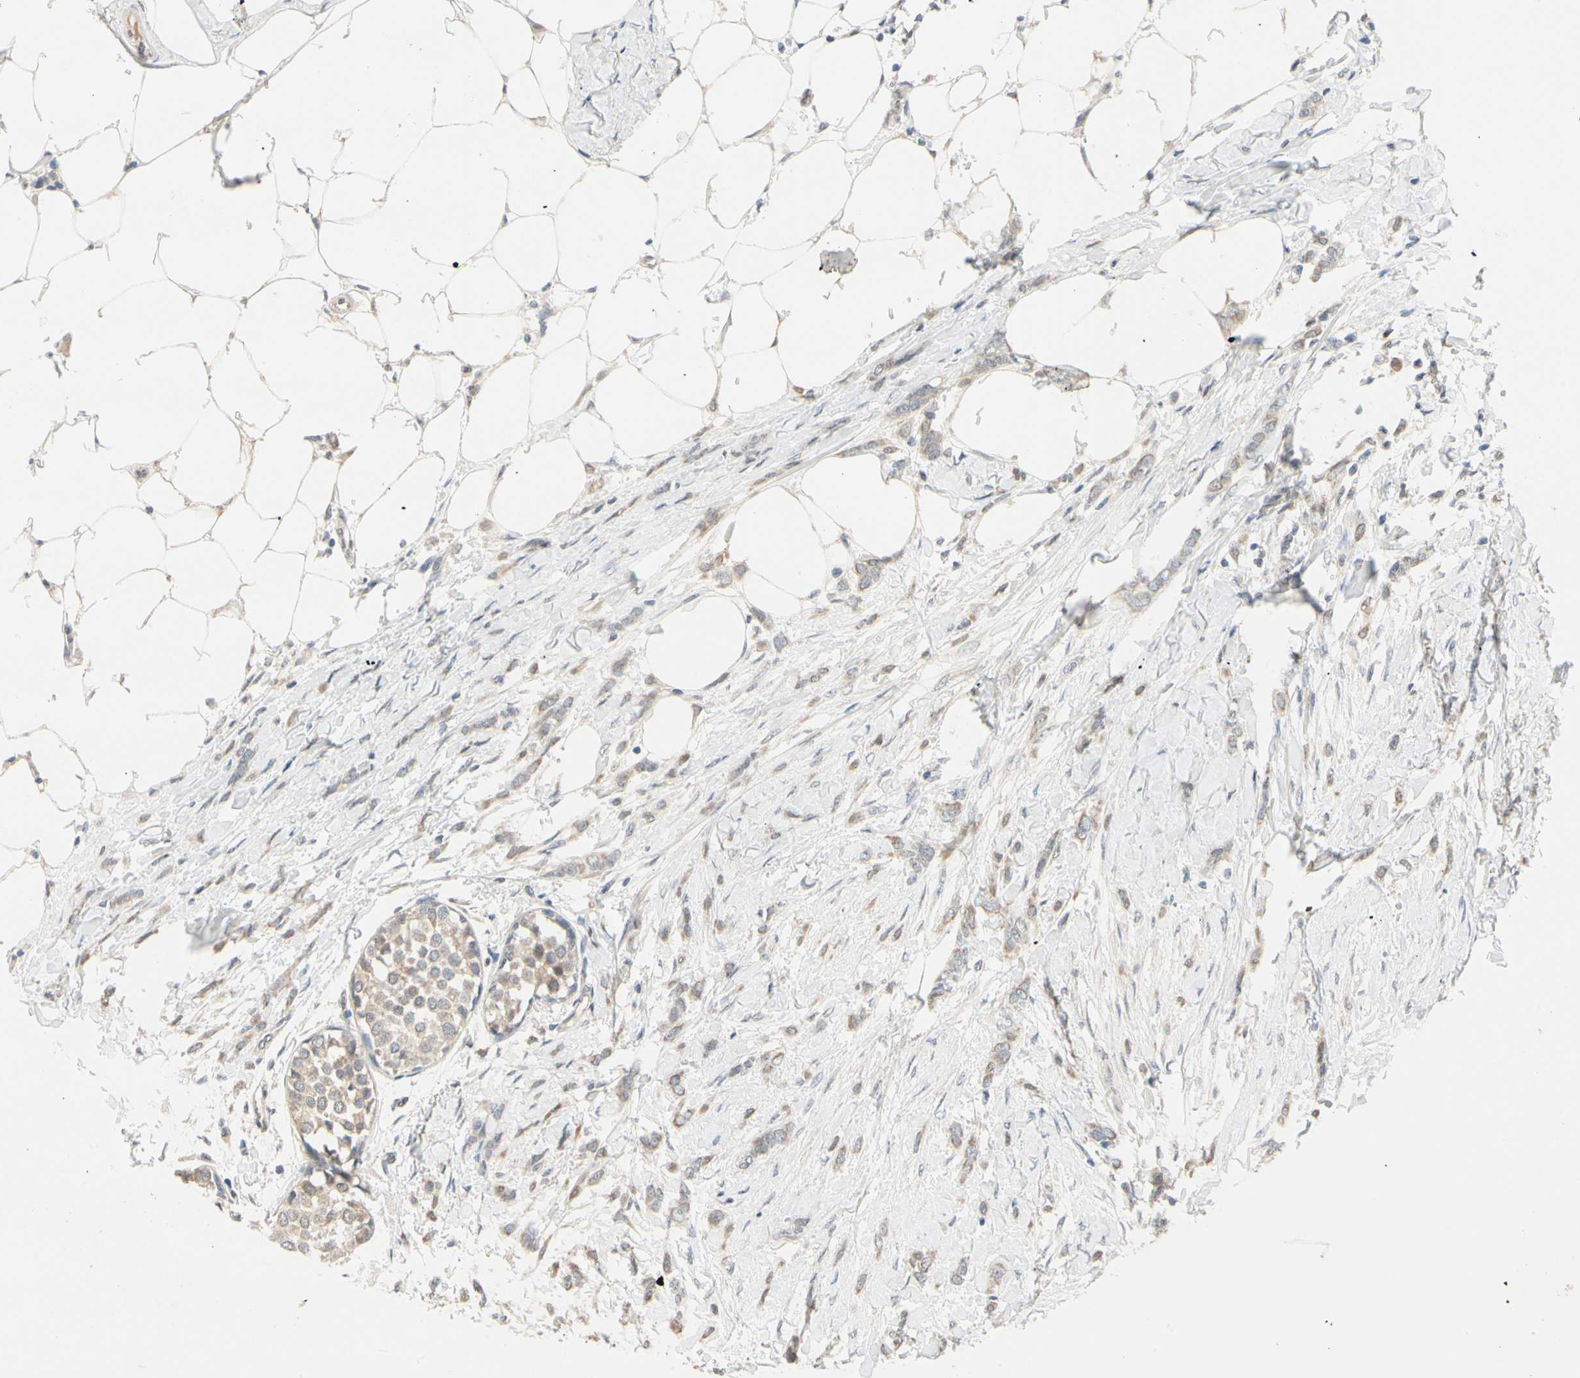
{"staining": {"intensity": "weak", "quantity": ">75%", "location": "cytoplasmic/membranous"}, "tissue": "breast cancer", "cell_type": "Tumor cells", "image_type": "cancer", "snomed": [{"axis": "morphology", "description": "Lobular carcinoma, in situ"}, {"axis": "morphology", "description": "Lobular carcinoma"}, {"axis": "topography", "description": "Breast"}], "caption": "A low amount of weak cytoplasmic/membranous staining is identified in about >75% of tumor cells in breast lobular carcinoma tissue. (DAB (3,3'-diaminobenzidine) = brown stain, brightfield microscopy at high magnification).", "gene": "RIOX2", "patient": {"sex": "female", "age": 41}}